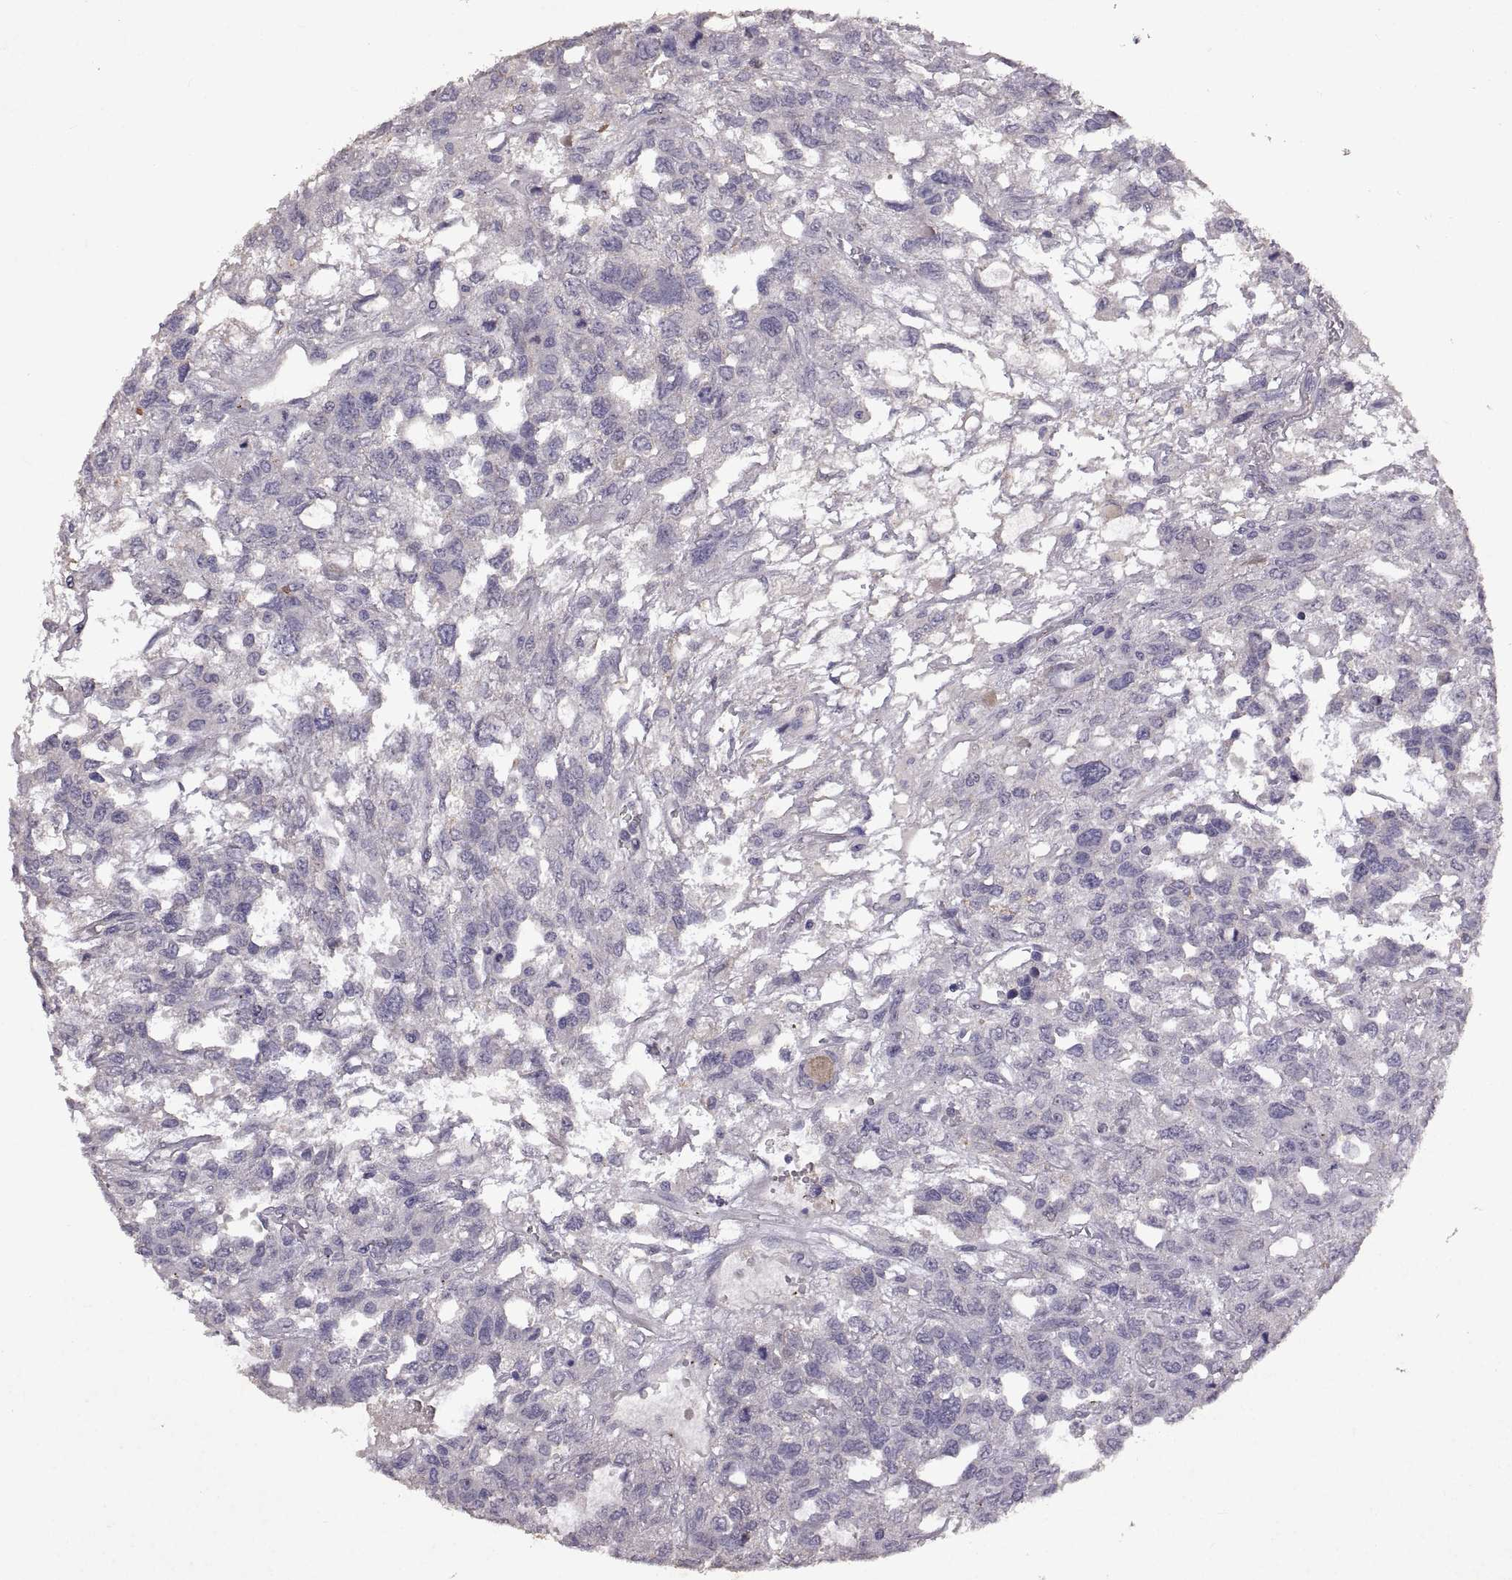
{"staining": {"intensity": "negative", "quantity": "none", "location": "none"}, "tissue": "testis cancer", "cell_type": "Tumor cells", "image_type": "cancer", "snomed": [{"axis": "morphology", "description": "Seminoma, NOS"}, {"axis": "topography", "description": "Testis"}], "caption": "Immunohistochemistry (IHC) photomicrograph of human testis cancer (seminoma) stained for a protein (brown), which exhibits no expression in tumor cells.", "gene": "DEFB136", "patient": {"sex": "male", "age": 52}}